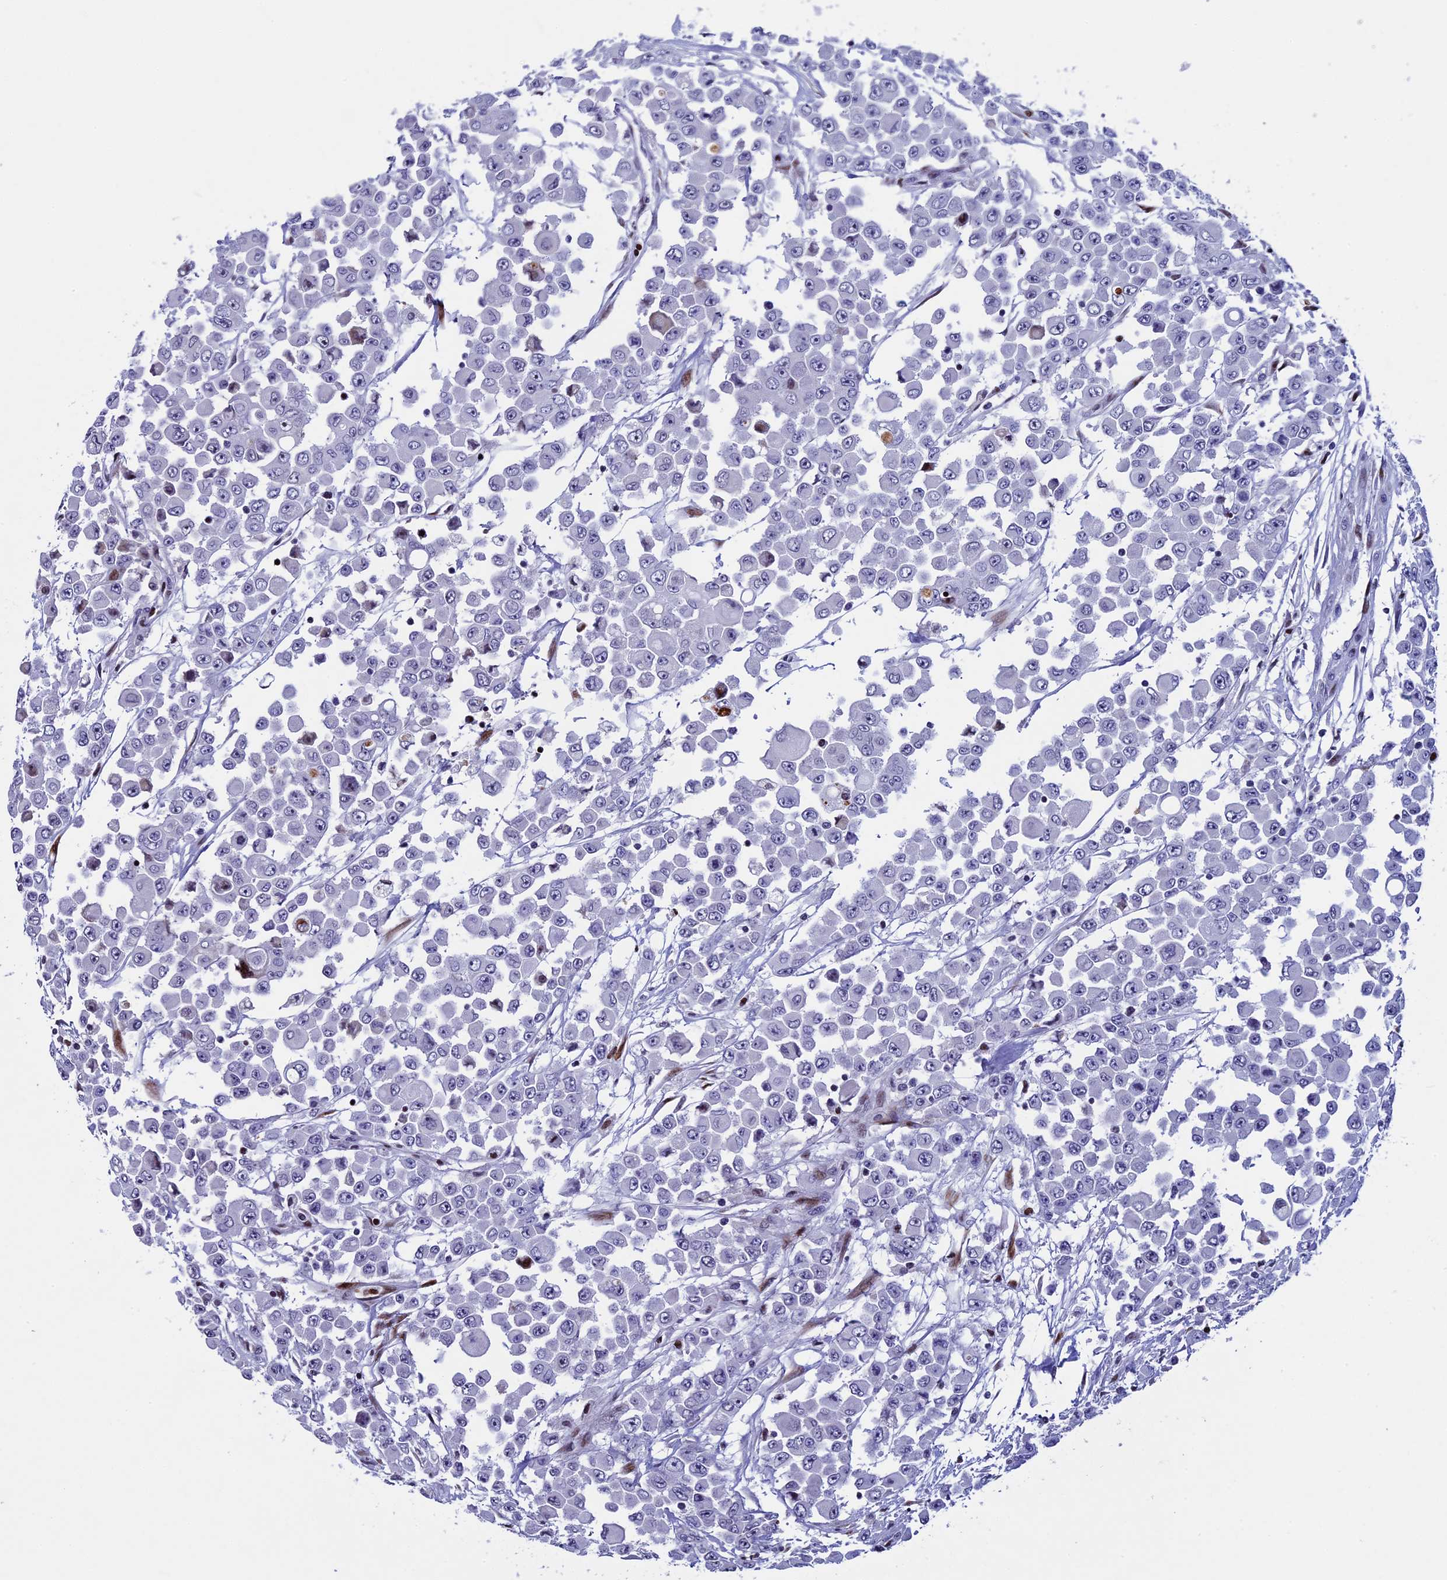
{"staining": {"intensity": "negative", "quantity": "none", "location": "none"}, "tissue": "colorectal cancer", "cell_type": "Tumor cells", "image_type": "cancer", "snomed": [{"axis": "morphology", "description": "Adenocarcinoma, NOS"}, {"axis": "topography", "description": "Colon"}], "caption": "Immunohistochemical staining of colorectal cancer reveals no significant staining in tumor cells.", "gene": "BTBD3", "patient": {"sex": "male", "age": 51}}